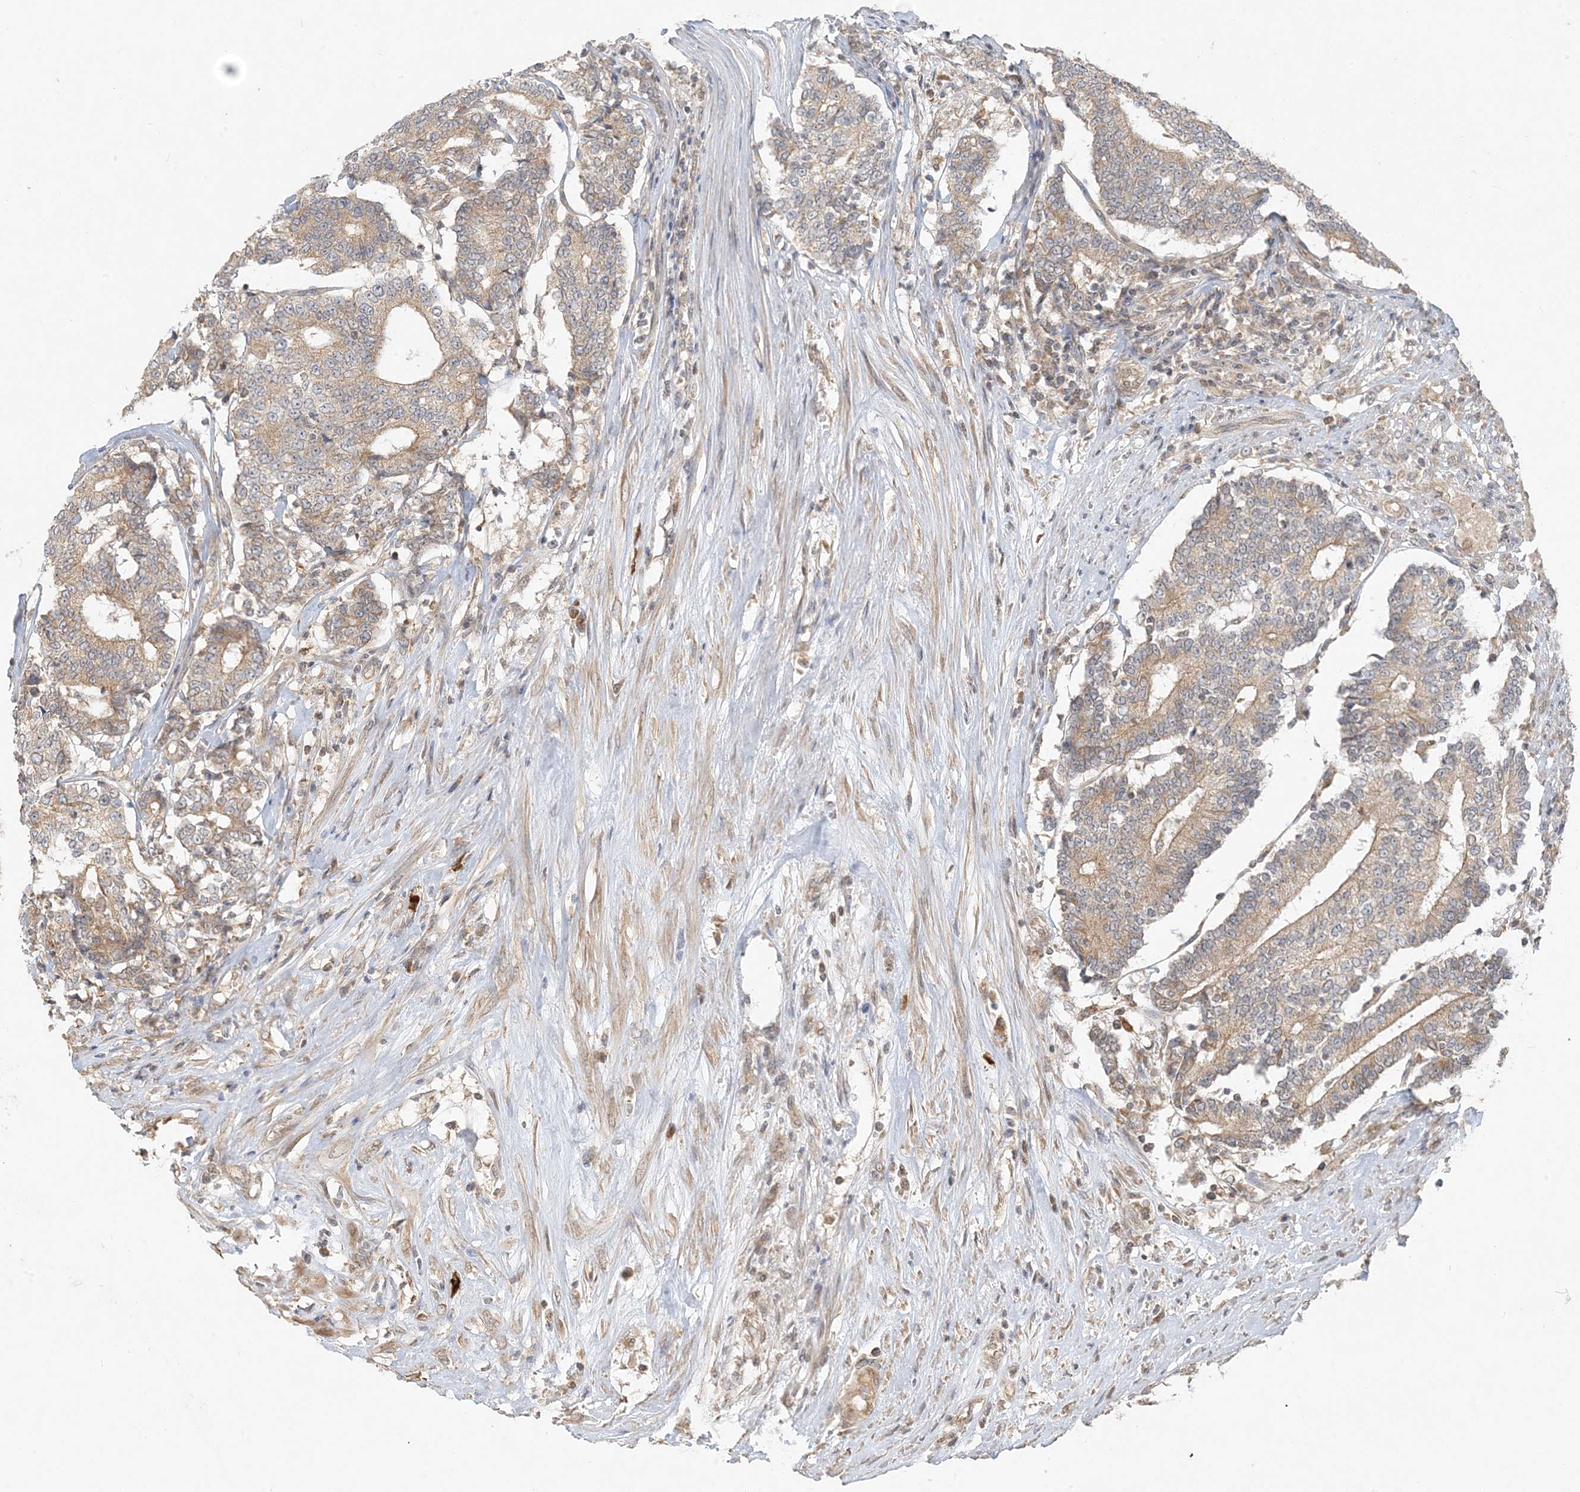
{"staining": {"intensity": "moderate", "quantity": ">75%", "location": "cytoplasmic/membranous"}, "tissue": "prostate cancer", "cell_type": "Tumor cells", "image_type": "cancer", "snomed": [{"axis": "morphology", "description": "Normal tissue, NOS"}, {"axis": "morphology", "description": "Adenocarcinoma, High grade"}, {"axis": "topography", "description": "Prostate"}, {"axis": "topography", "description": "Seminal veicle"}], "caption": "Brown immunohistochemical staining in high-grade adenocarcinoma (prostate) shows moderate cytoplasmic/membranous expression in about >75% of tumor cells.", "gene": "MCOLN1", "patient": {"sex": "male", "age": 55}}